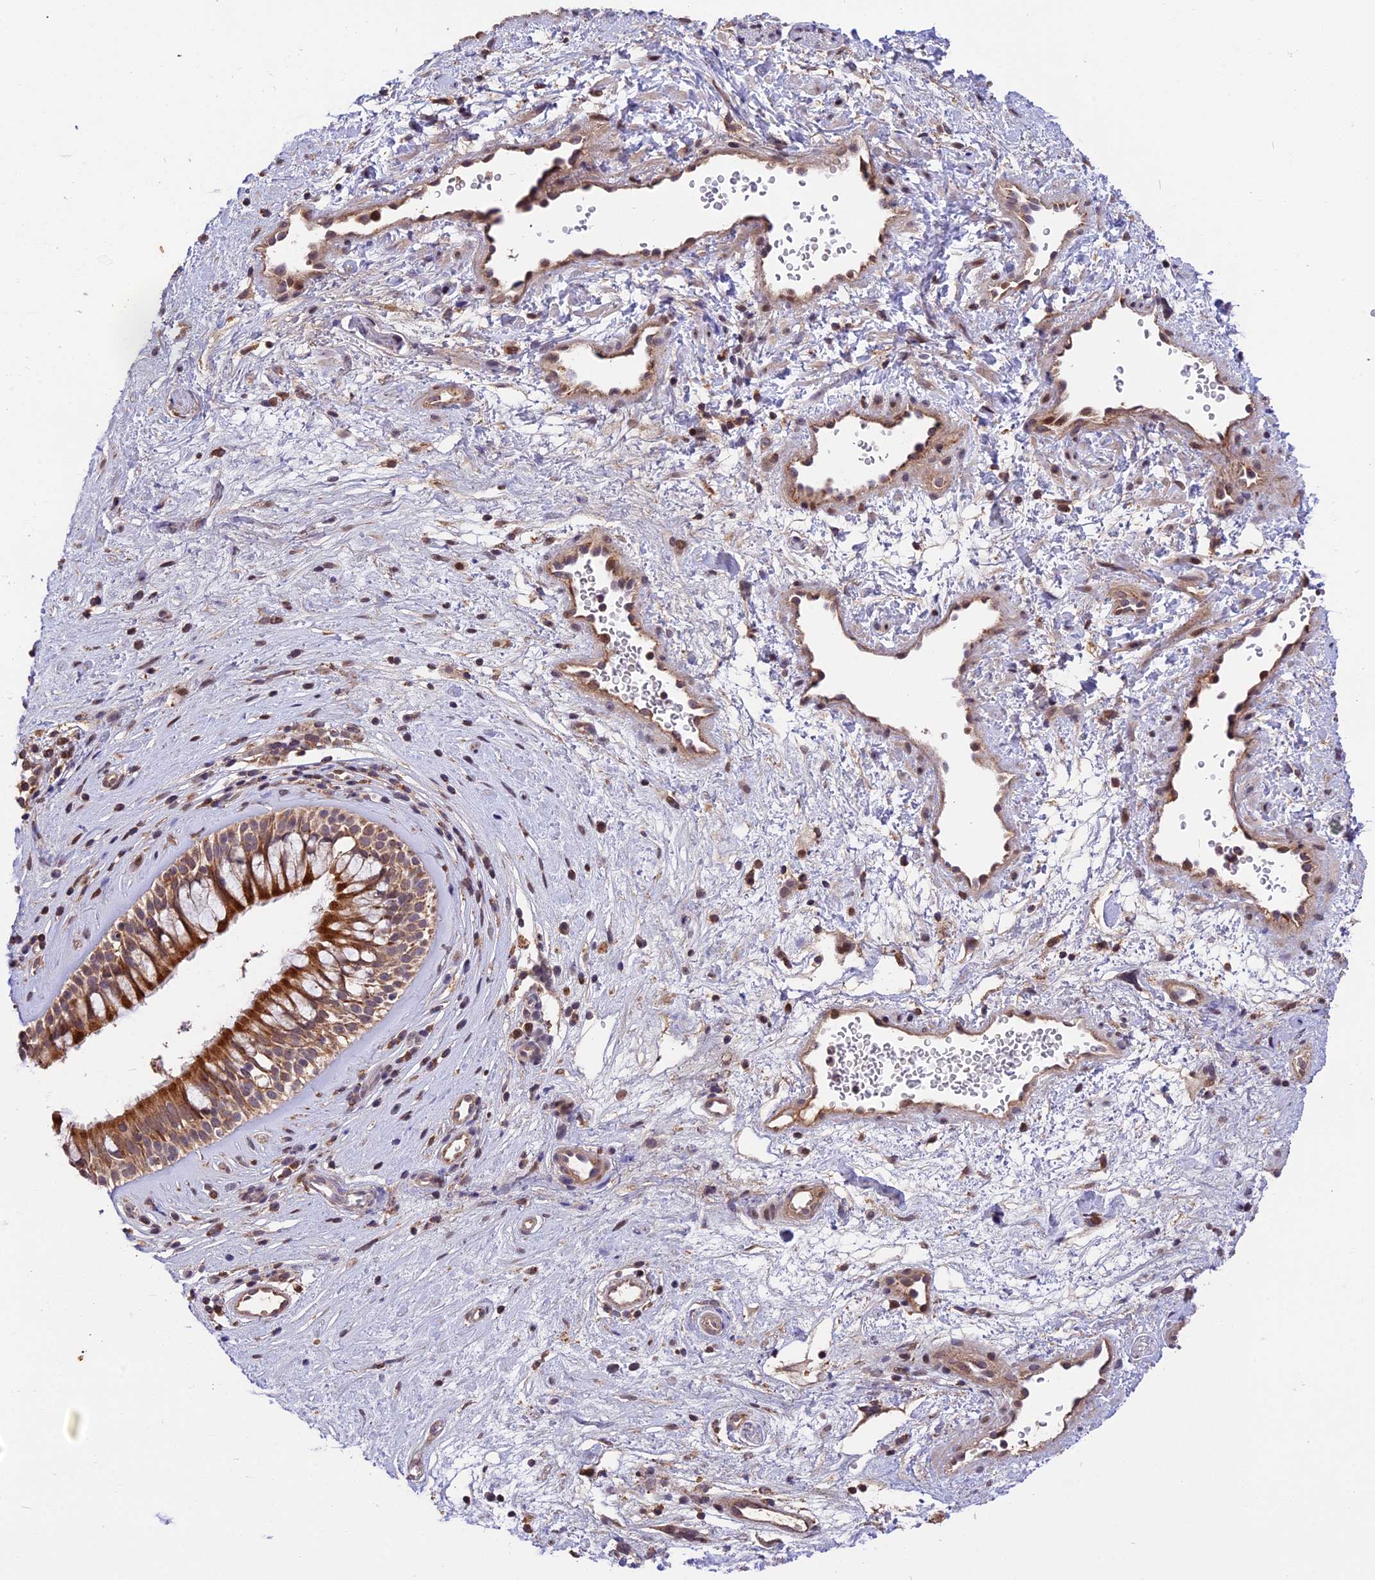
{"staining": {"intensity": "moderate", "quantity": ">75%", "location": "cytoplasmic/membranous"}, "tissue": "nasopharynx", "cell_type": "Respiratory epithelial cells", "image_type": "normal", "snomed": [{"axis": "morphology", "description": "Normal tissue, NOS"}, {"axis": "topography", "description": "Nasopharynx"}], "caption": "Normal nasopharynx was stained to show a protein in brown. There is medium levels of moderate cytoplasmic/membranous expression in about >75% of respiratory epithelial cells. (IHC, brightfield microscopy, high magnification).", "gene": "RERGL", "patient": {"sex": "male", "age": 32}}